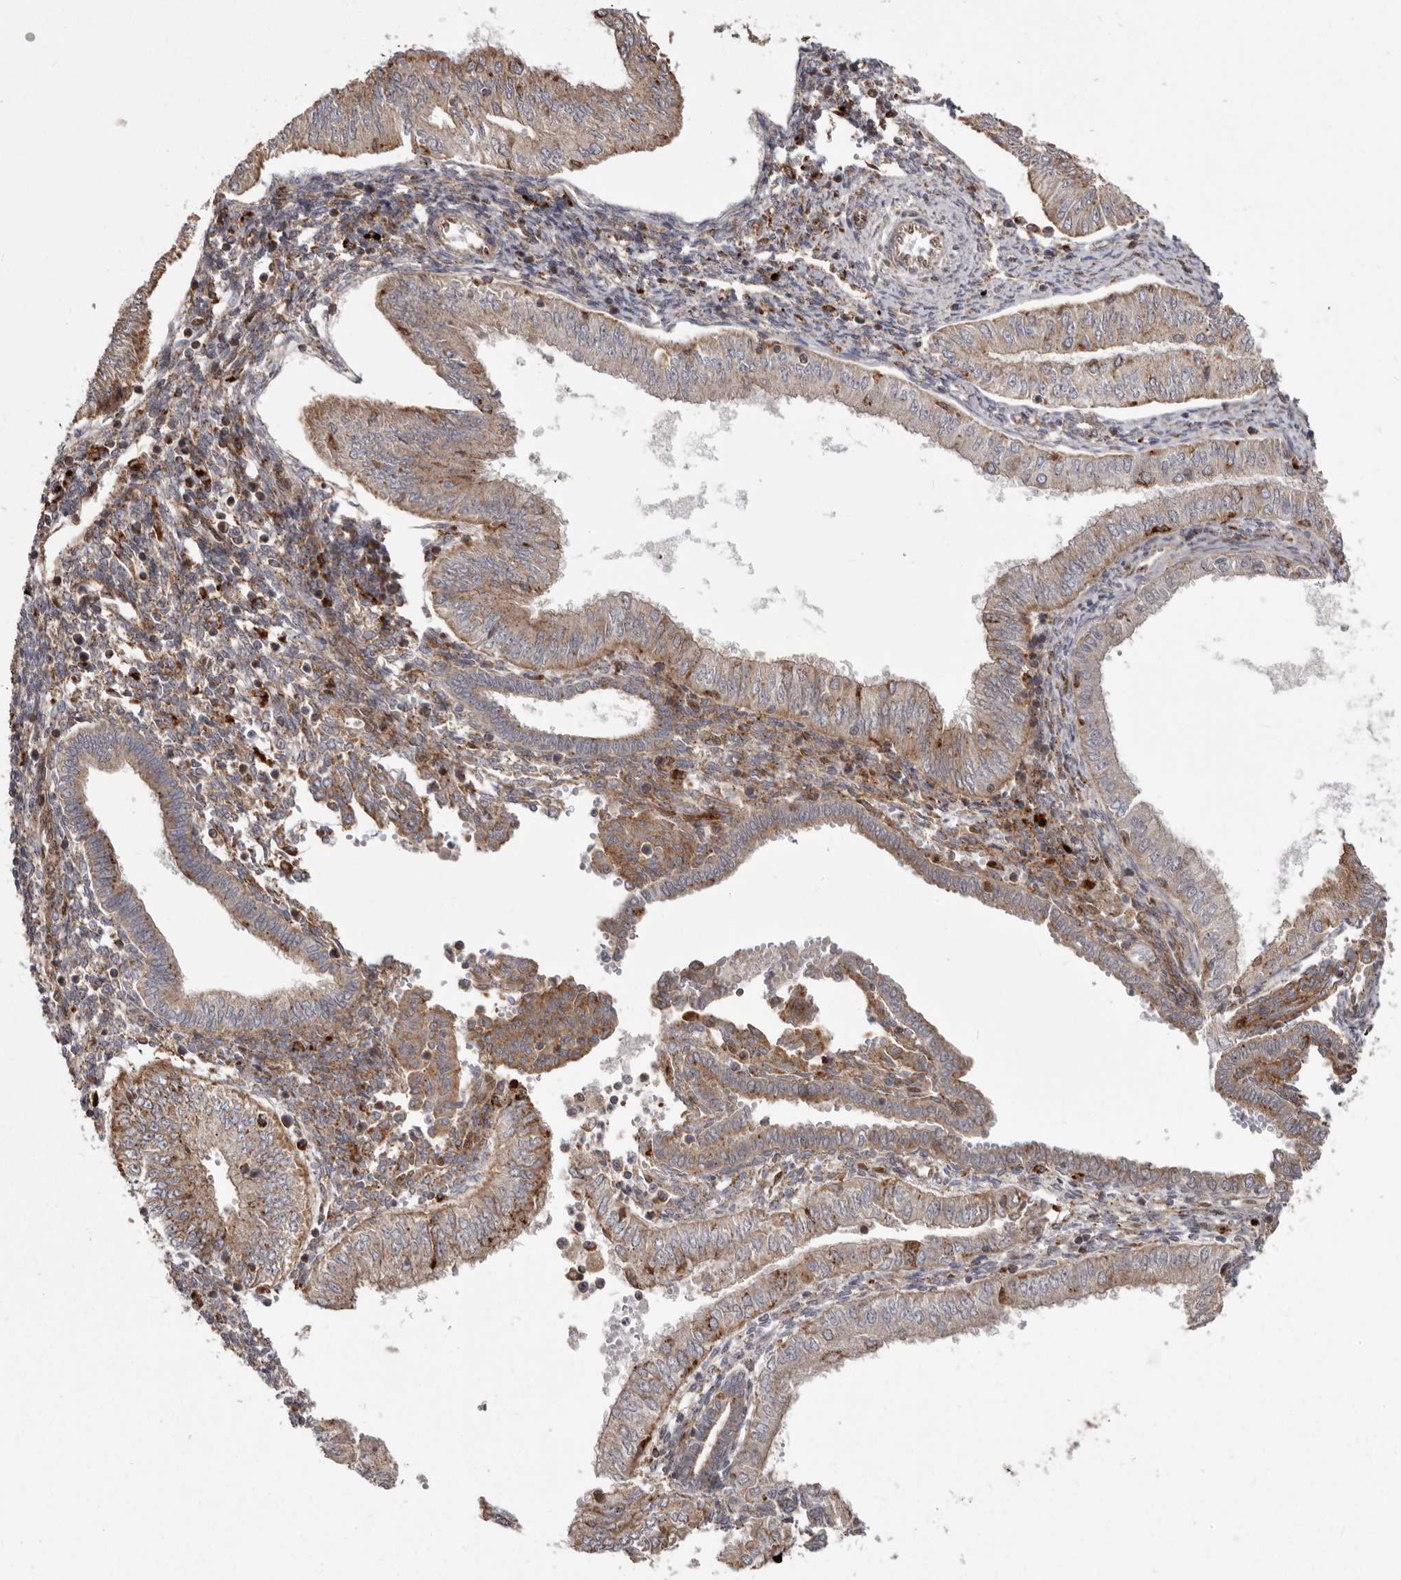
{"staining": {"intensity": "weak", "quantity": ">75%", "location": "cytoplasmic/membranous"}, "tissue": "endometrial cancer", "cell_type": "Tumor cells", "image_type": "cancer", "snomed": [{"axis": "morphology", "description": "Normal tissue, NOS"}, {"axis": "morphology", "description": "Adenocarcinoma, NOS"}, {"axis": "topography", "description": "Endometrium"}], "caption": "Weak cytoplasmic/membranous positivity for a protein is seen in approximately >75% of tumor cells of endometrial cancer using IHC.", "gene": "NUP43", "patient": {"sex": "female", "age": 53}}